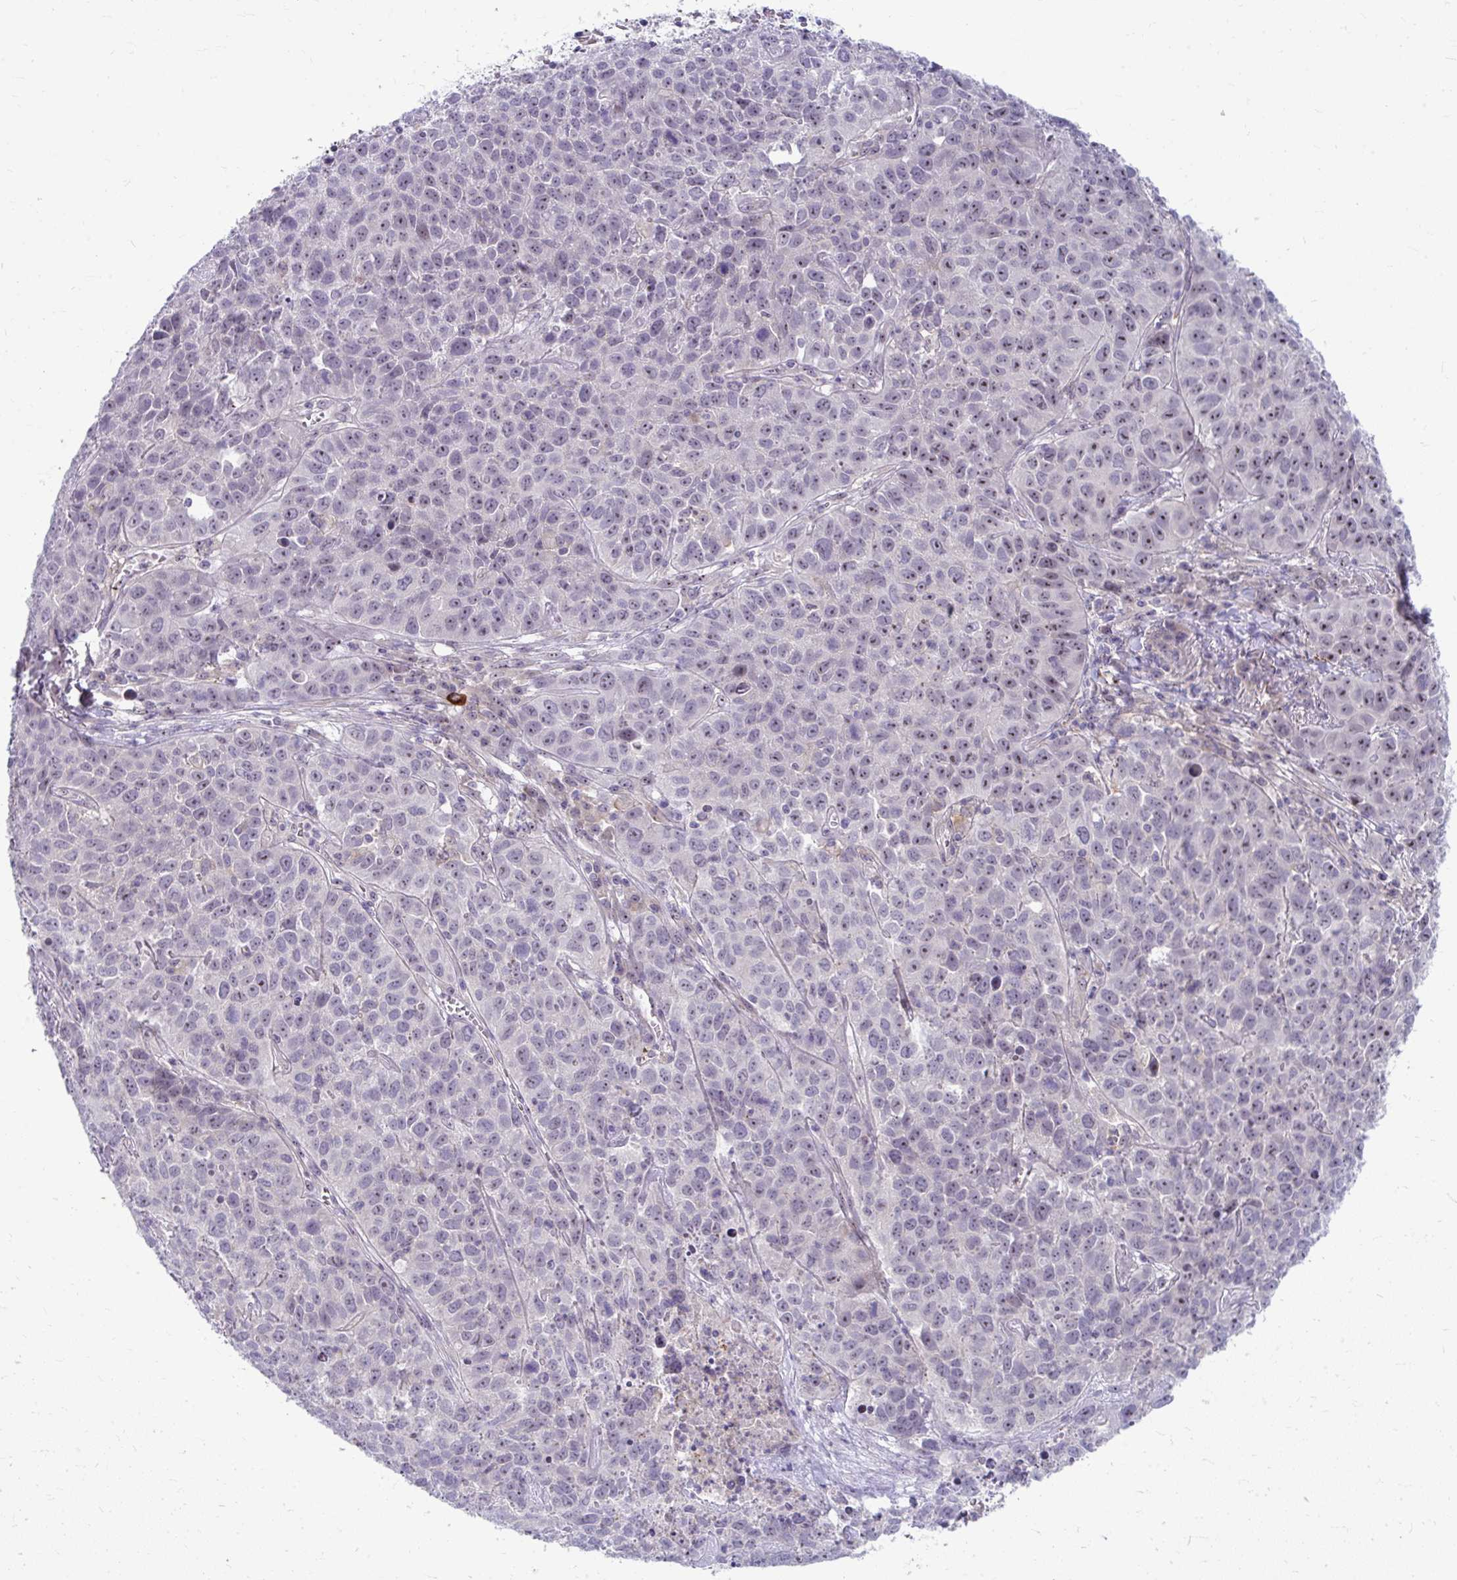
{"staining": {"intensity": "moderate", "quantity": "<25%", "location": "nuclear"}, "tissue": "lung cancer", "cell_type": "Tumor cells", "image_type": "cancer", "snomed": [{"axis": "morphology", "description": "Squamous cell carcinoma, NOS"}, {"axis": "topography", "description": "Lung"}], "caption": "Immunohistochemistry (DAB (3,3'-diaminobenzidine)) staining of lung cancer exhibits moderate nuclear protein staining in approximately <25% of tumor cells.", "gene": "MUS81", "patient": {"sex": "male", "age": 76}}